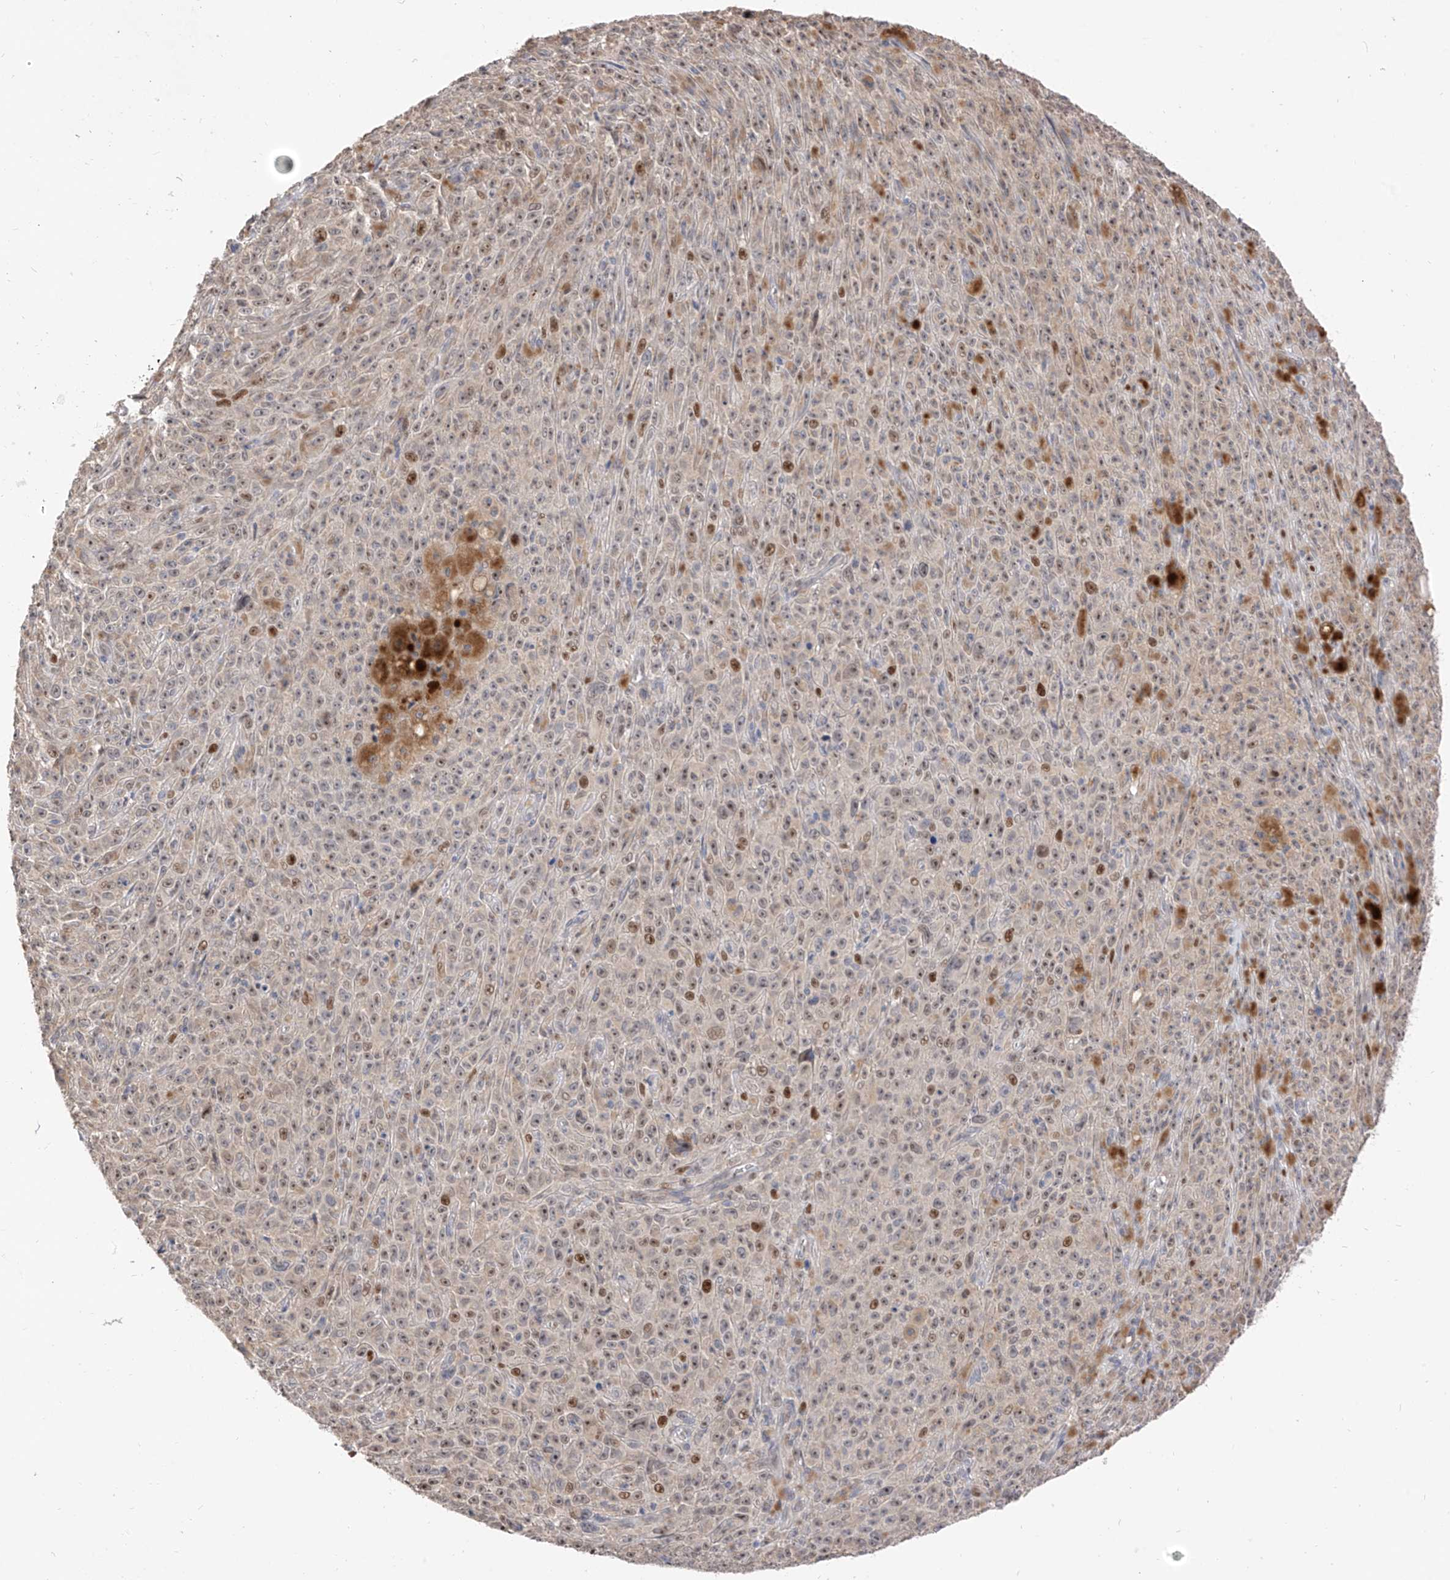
{"staining": {"intensity": "weak", "quantity": ">75%", "location": "nuclear"}, "tissue": "melanoma", "cell_type": "Tumor cells", "image_type": "cancer", "snomed": [{"axis": "morphology", "description": "Malignant melanoma, NOS"}, {"axis": "topography", "description": "Skin"}], "caption": "The image reveals a brown stain indicating the presence of a protein in the nuclear of tumor cells in melanoma. Using DAB (brown) and hematoxylin (blue) stains, captured at high magnification using brightfield microscopy.", "gene": "LATS1", "patient": {"sex": "female", "age": 82}}